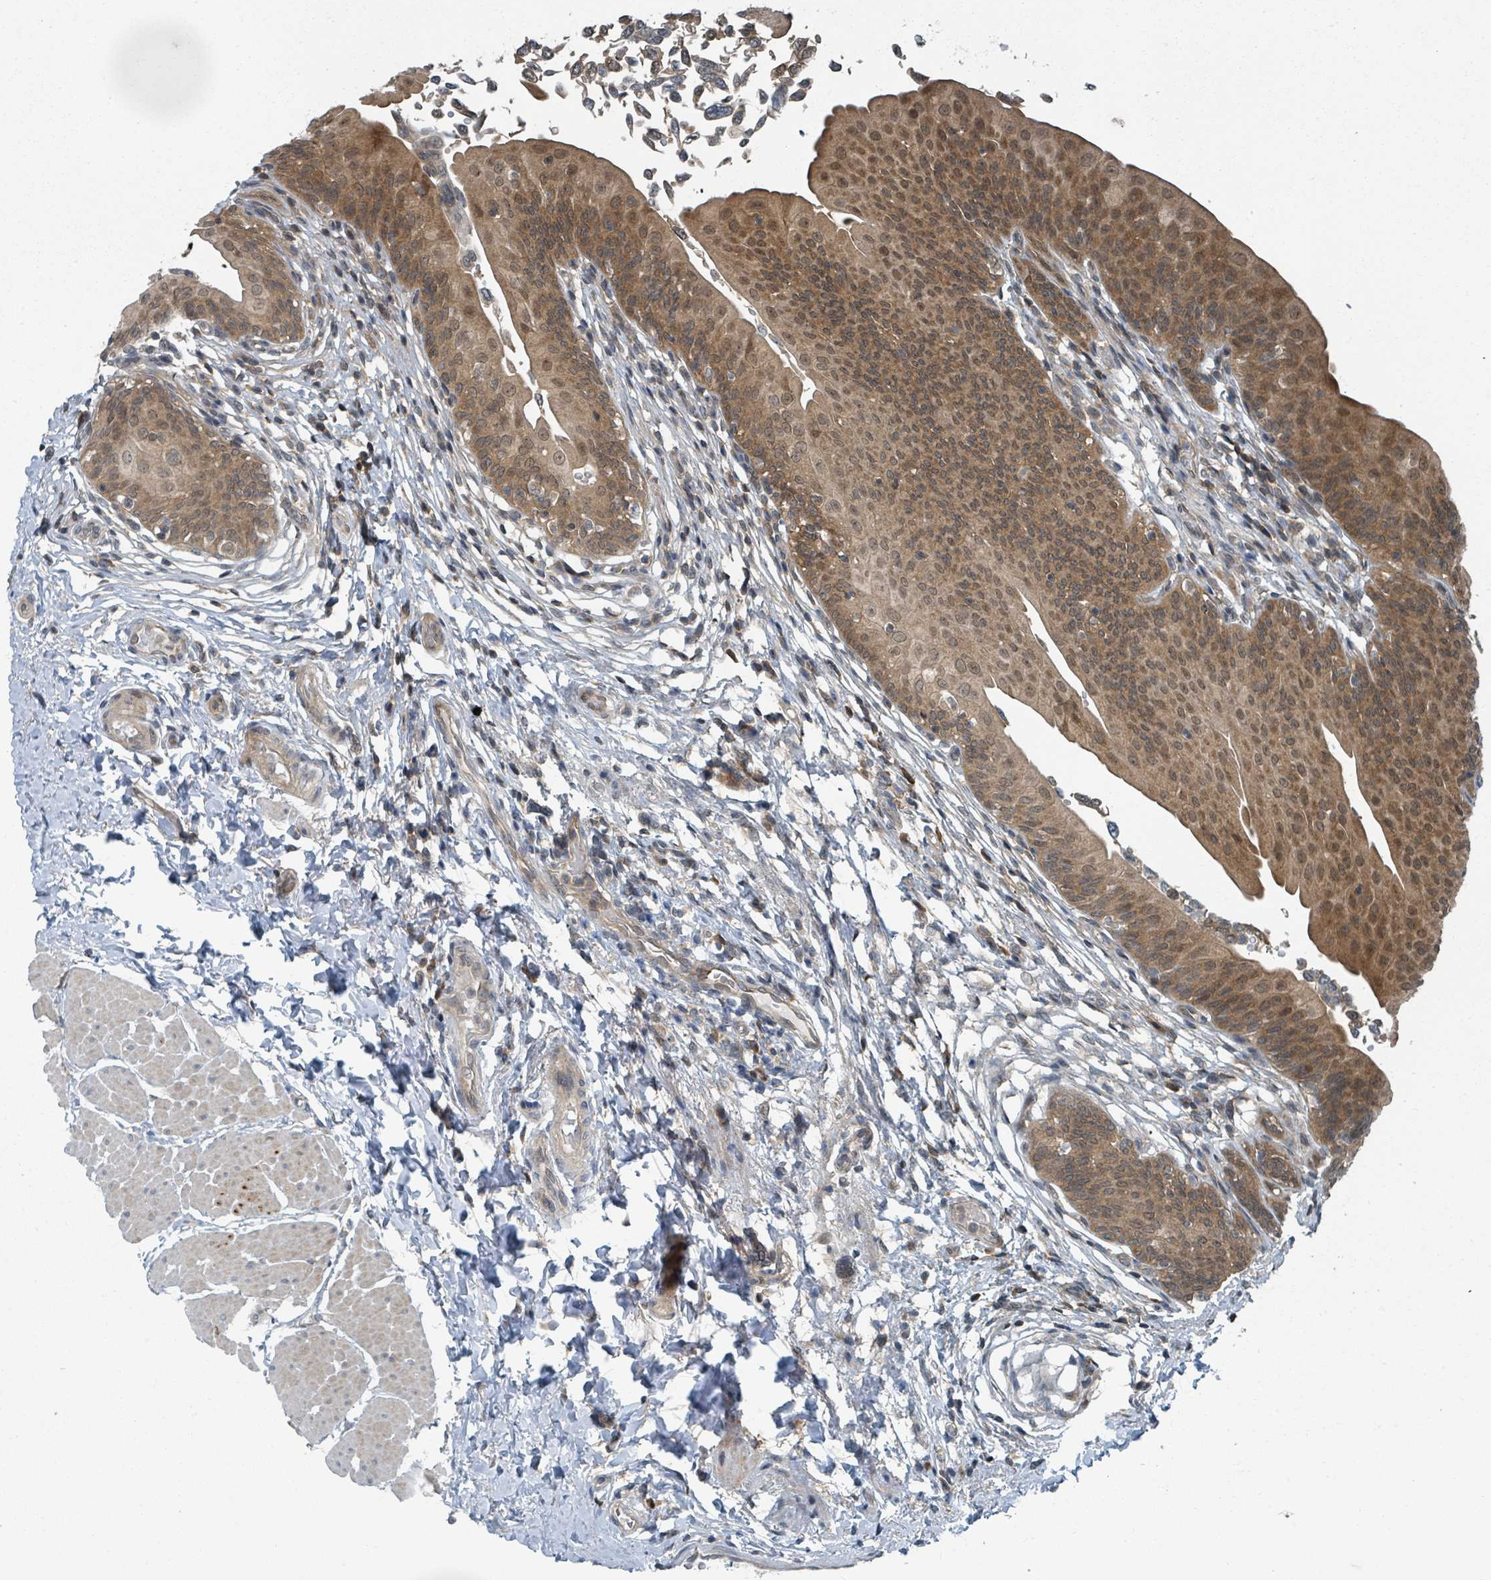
{"staining": {"intensity": "moderate", "quantity": ">75%", "location": "cytoplasmic/membranous,nuclear"}, "tissue": "urothelial cancer", "cell_type": "Tumor cells", "image_type": "cancer", "snomed": [{"axis": "morphology", "description": "Urothelial carcinoma, NOS"}, {"axis": "topography", "description": "Urinary bladder"}], "caption": "Moderate cytoplasmic/membranous and nuclear positivity is seen in about >75% of tumor cells in transitional cell carcinoma. (DAB (3,3'-diaminobenzidine) = brown stain, brightfield microscopy at high magnification).", "gene": "GOLGA7", "patient": {"sex": "male", "age": 59}}